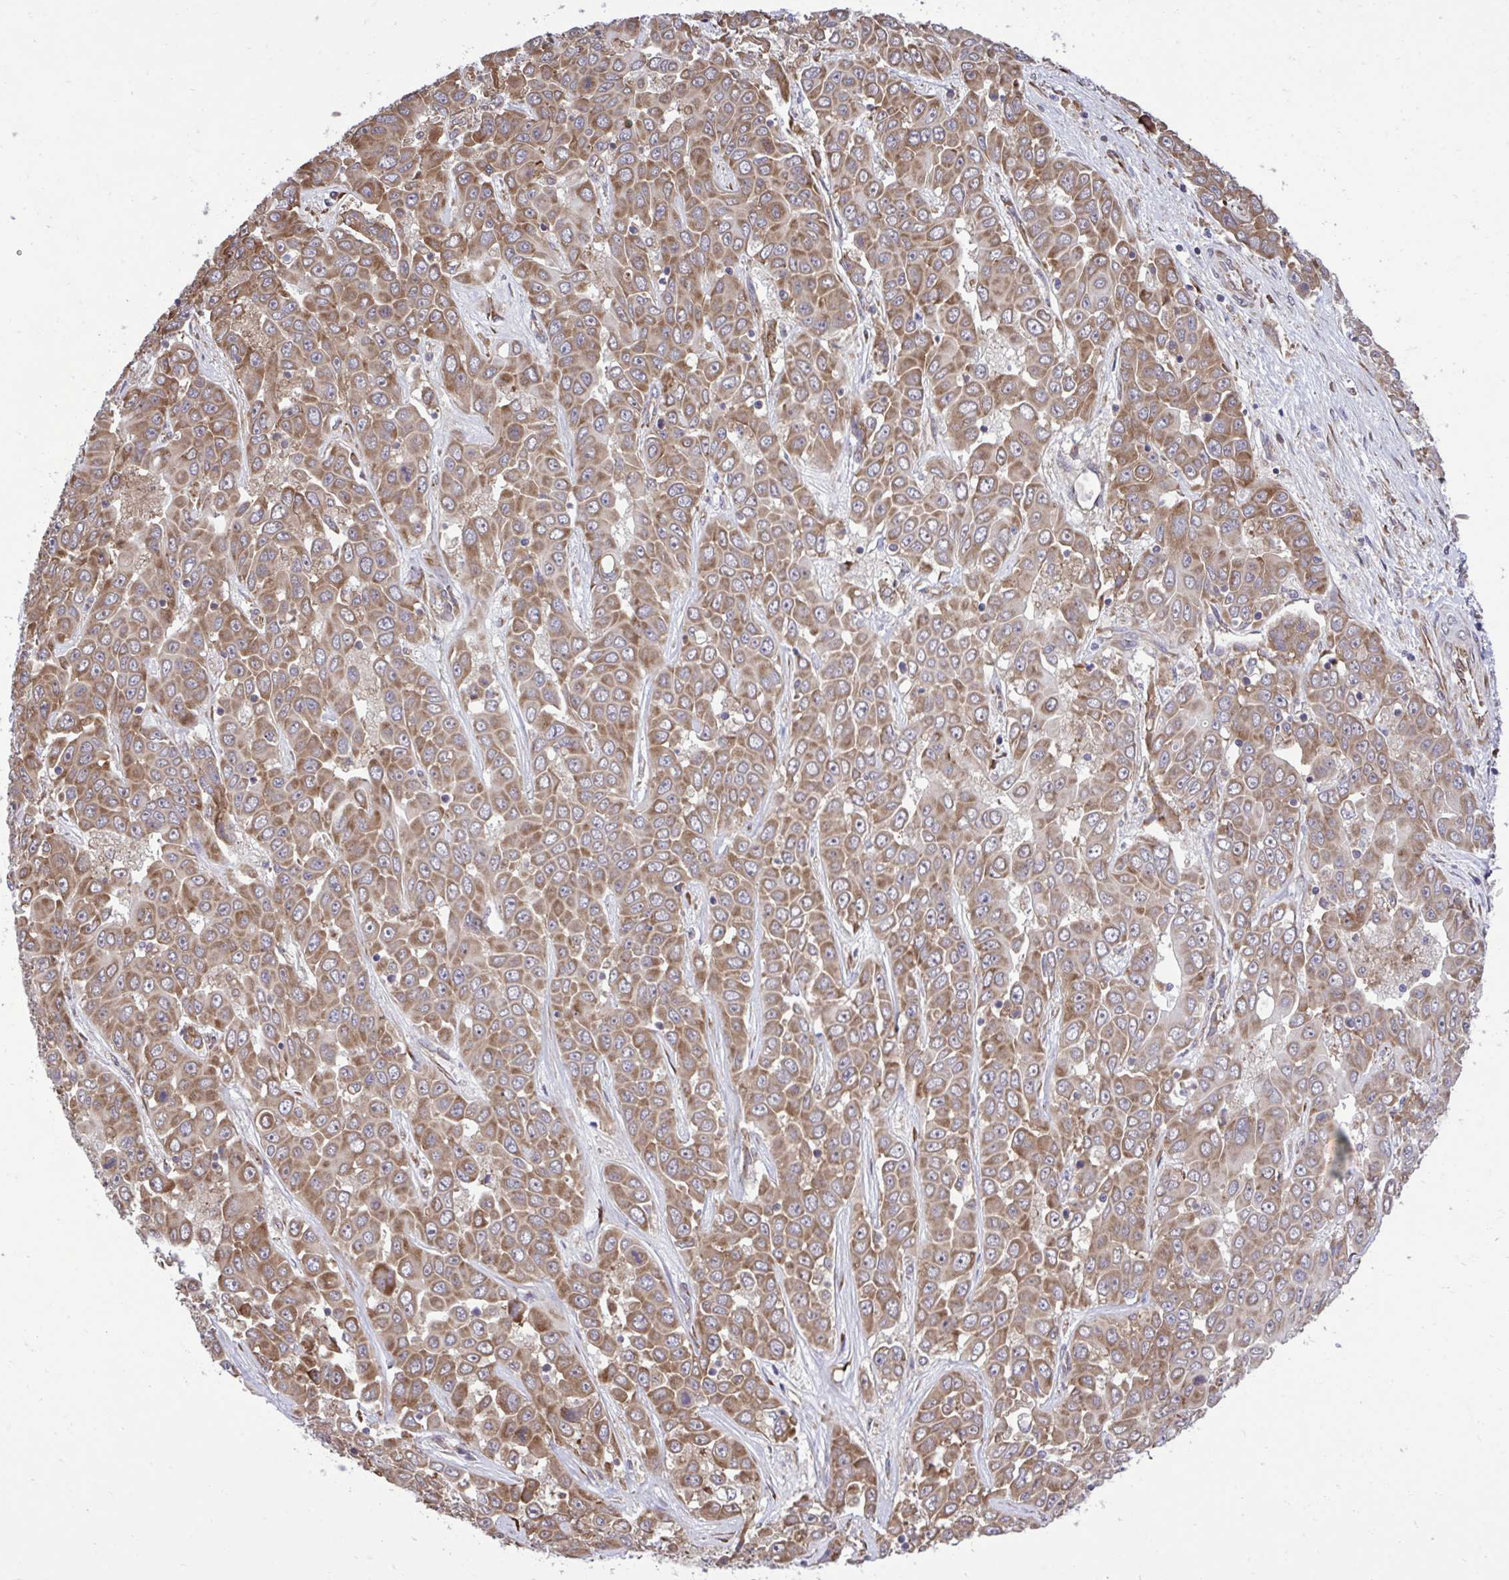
{"staining": {"intensity": "moderate", "quantity": ">75%", "location": "cytoplasmic/membranous"}, "tissue": "liver cancer", "cell_type": "Tumor cells", "image_type": "cancer", "snomed": [{"axis": "morphology", "description": "Cholangiocarcinoma"}, {"axis": "topography", "description": "Liver"}], "caption": "Tumor cells exhibit medium levels of moderate cytoplasmic/membranous positivity in approximately >75% of cells in liver cancer (cholangiocarcinoma).", "gene": "RPS15", "patient": {"sex": "female", "age": 52}}